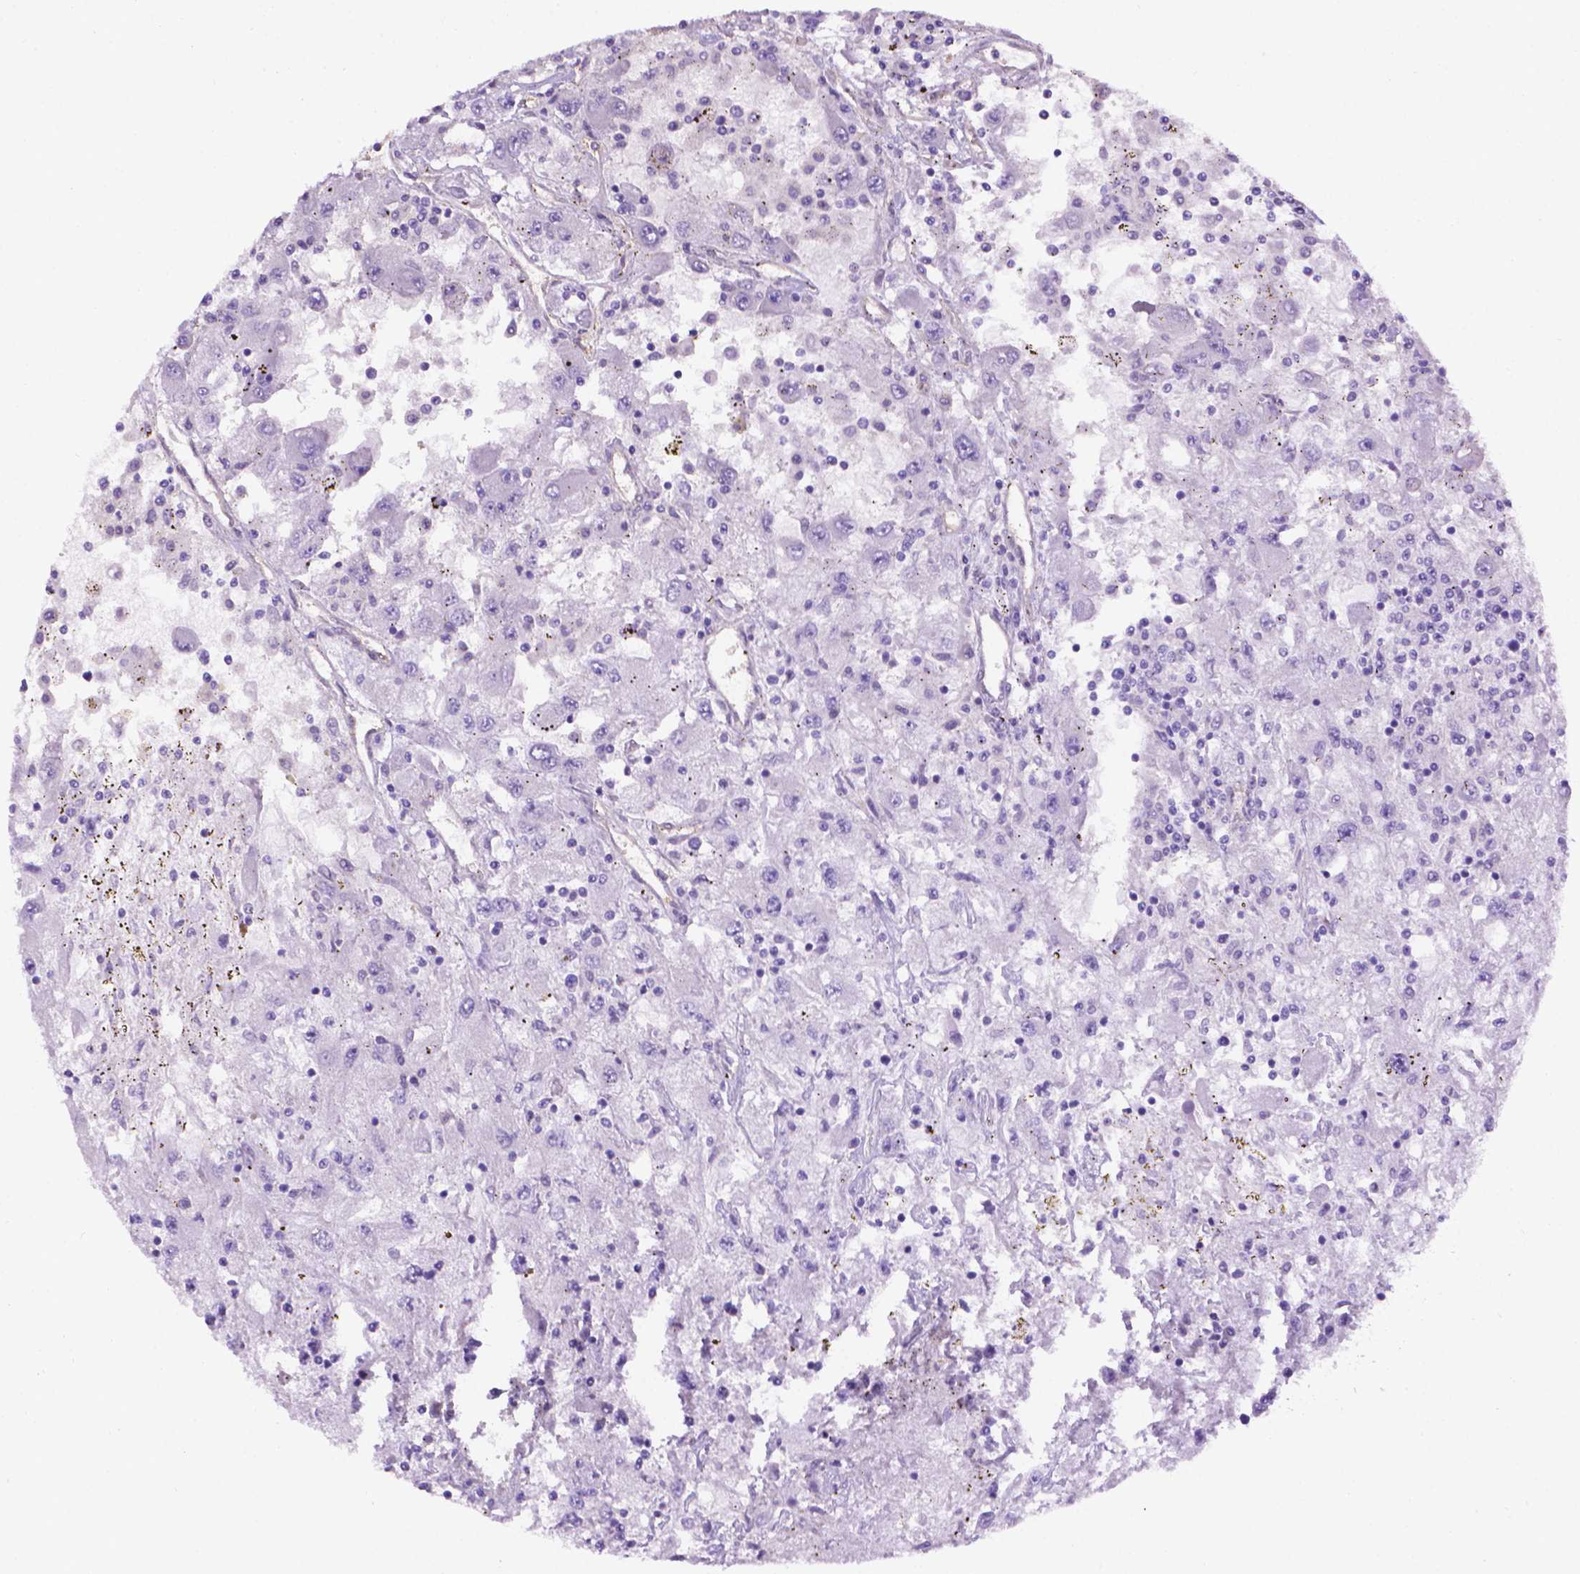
{"staining": {"intensity": "negative", "quantity": "none", "location": "none"}, "tissue": "renal cancer", "cell_type": "Tumor cells", "image_type": "cancer", "snomed": [{"axis": "morphology", "description": "Adenocarcinoma, NOS"}, {"axis": "topography", "description": "Kidney"}], "caption": "Tumor cells show no significant staining in adenocarcinoma (renal).", "gene": "CLIC4", "patient": {"sex": "female", "age": 67}}